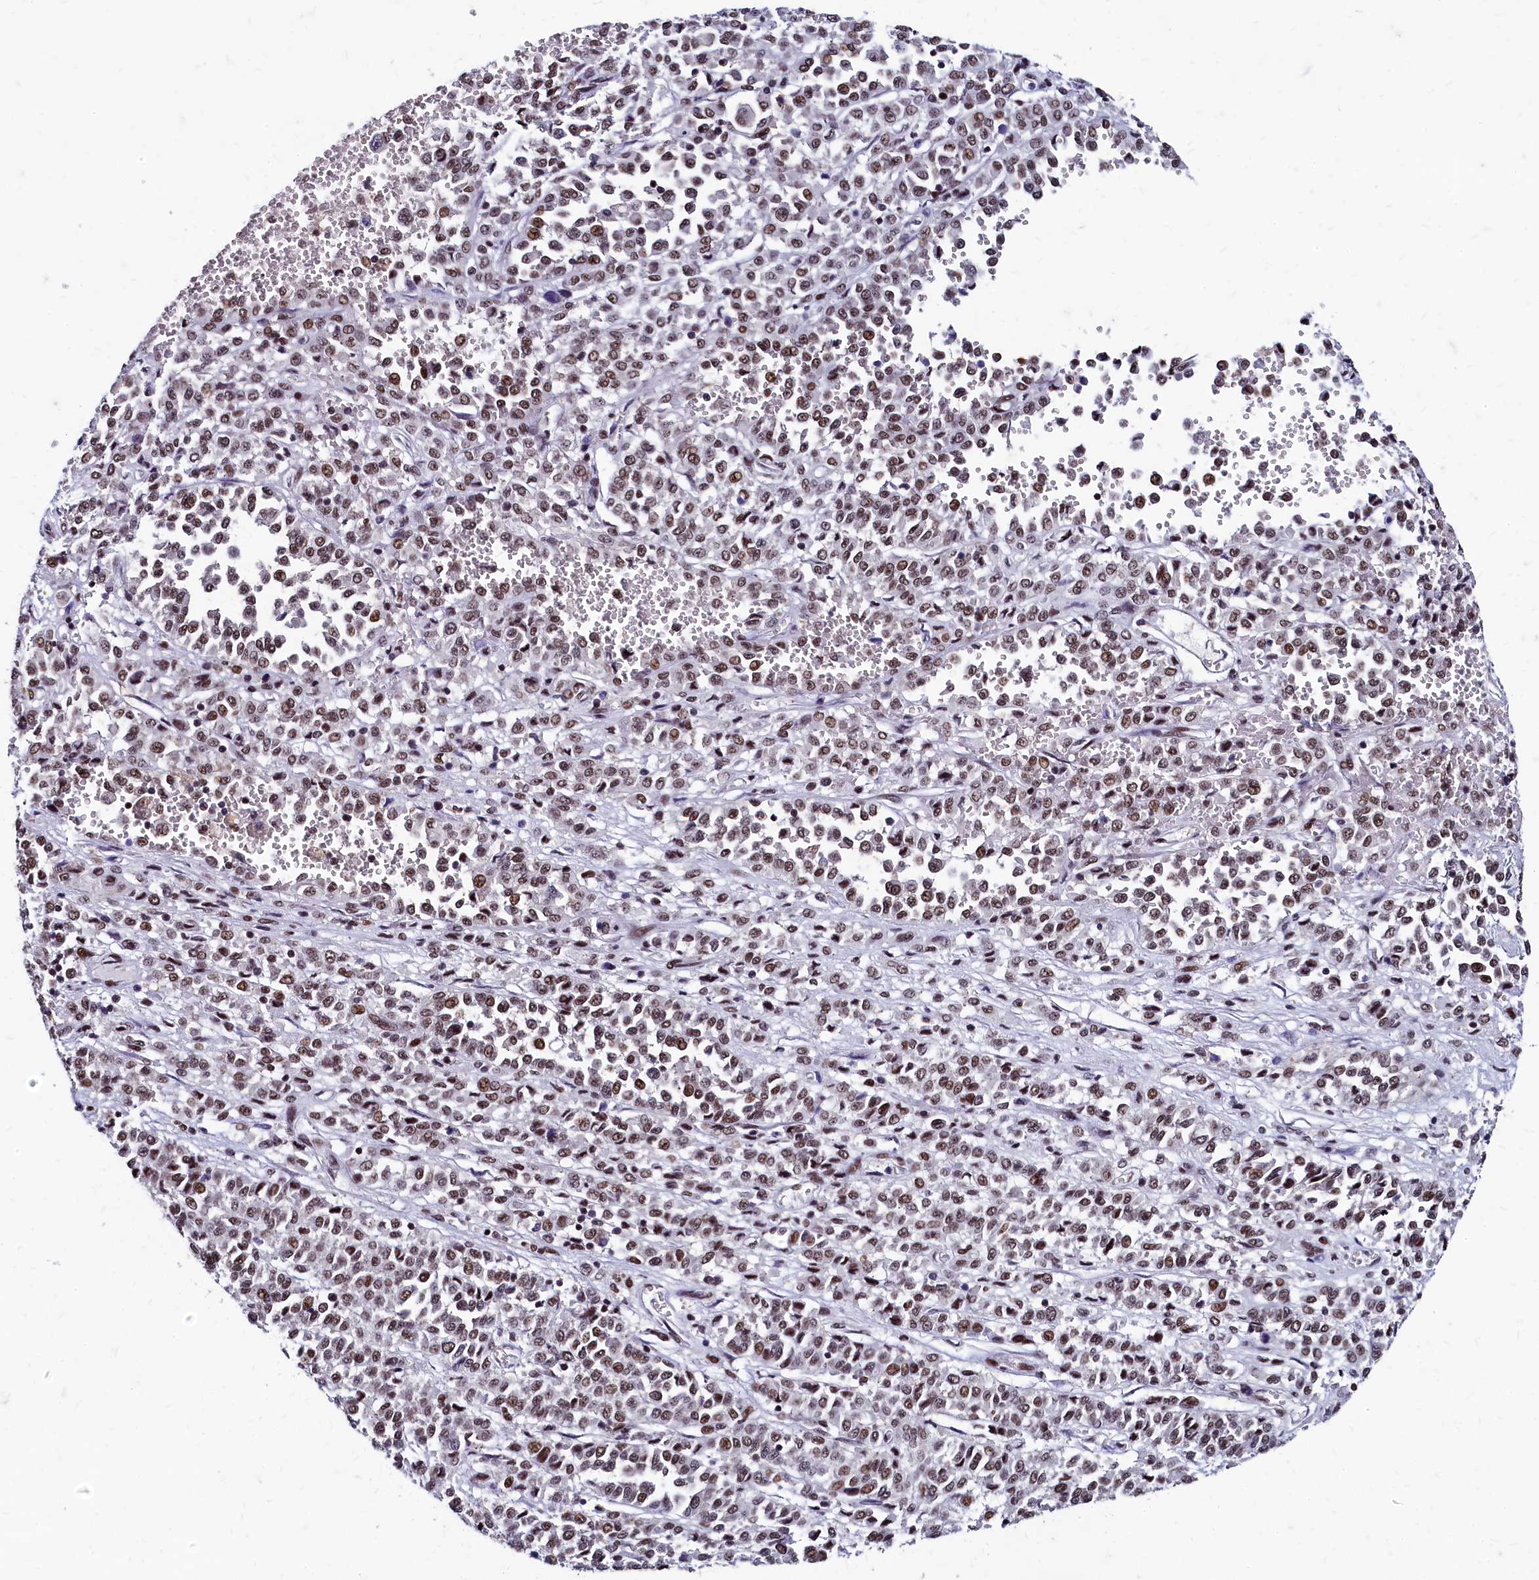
{"staining": {"intensity": "moderate", "quantity": ">75%", "location": "nuclear"}, "tissue": "melanoma", "cell_type": "Tumor cells", "image_type": "cancer", "snomed": [{"axis": "morphology", "description": "Malignant melanoma, Metastatic site"}, {"axis": "topography", "description": "Pancreas"}], "caption": "Immunohistochemical staining of malignant melanoma (metastatic site) displays medium levels of moderate nuclear protein staining in about >75% of tumor cells.", "gene": "CPSF7", "patient": {"sex": "female", "age": 30}}